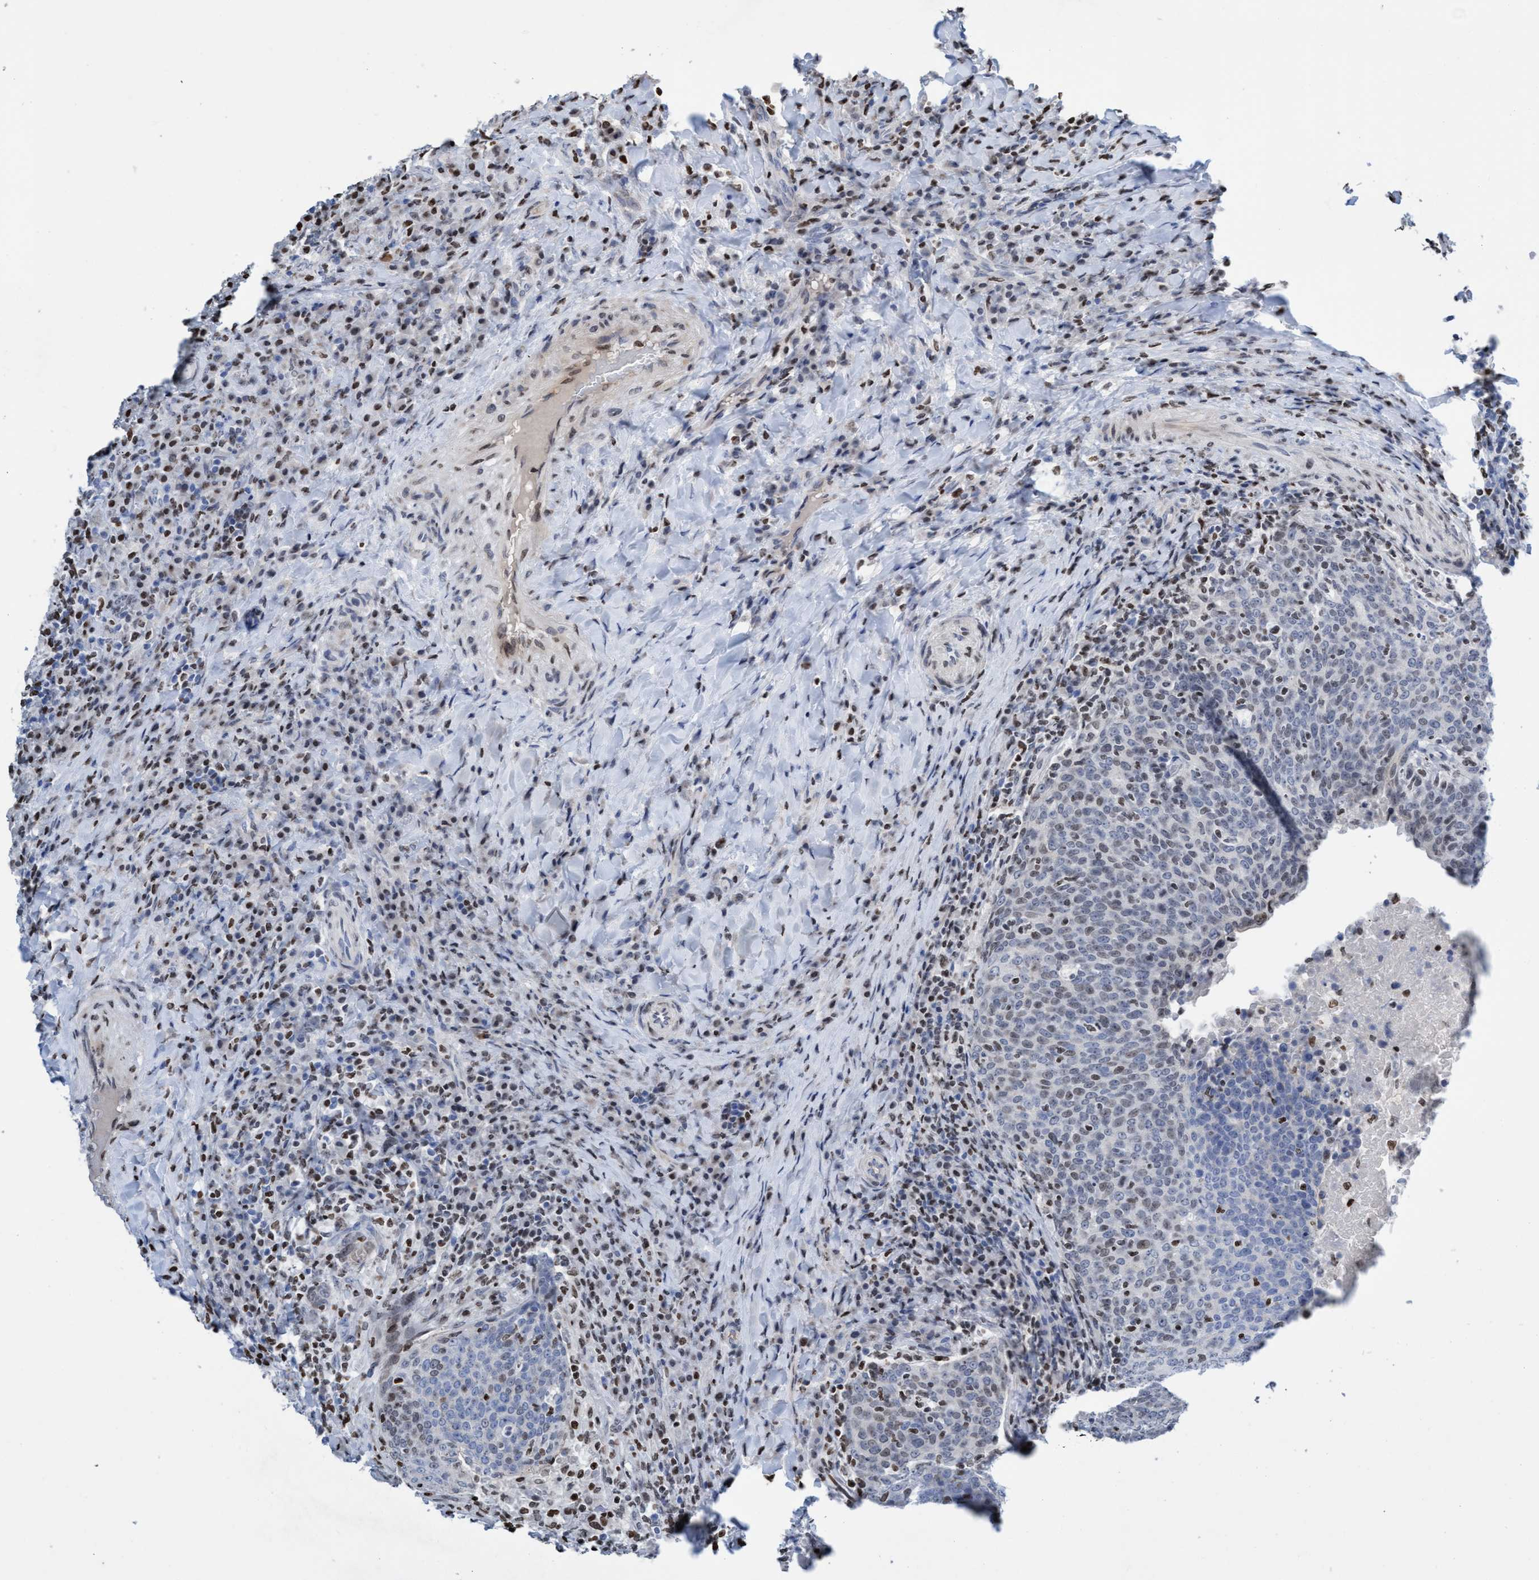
{"staining": {"intensity": "weak", "quantity": "25%-75%", "location": "nuclear"}, "tissue": "head and neck cancer", "cell_type": "Tumor cells", "image_type": "cancer", "snomed": [{"axis": "morphology", "description": "Squamous cell carcinoma, NOS"}, {"axis": "morphology", "description": "Squamous cell carcinoma, metastatic, NOS"}, {"axis": "topography", "description": "Lymph node"}, {"axis": "topography", "description": "Head-Neck"}], "caption": "IHC of head and neck squamous cell carcinoma shows low levels of weak nuclear staining in about 25%-75% of tumor cells.", "gene": "CBX2", "patient": {"sex": "male", "age": 62}}